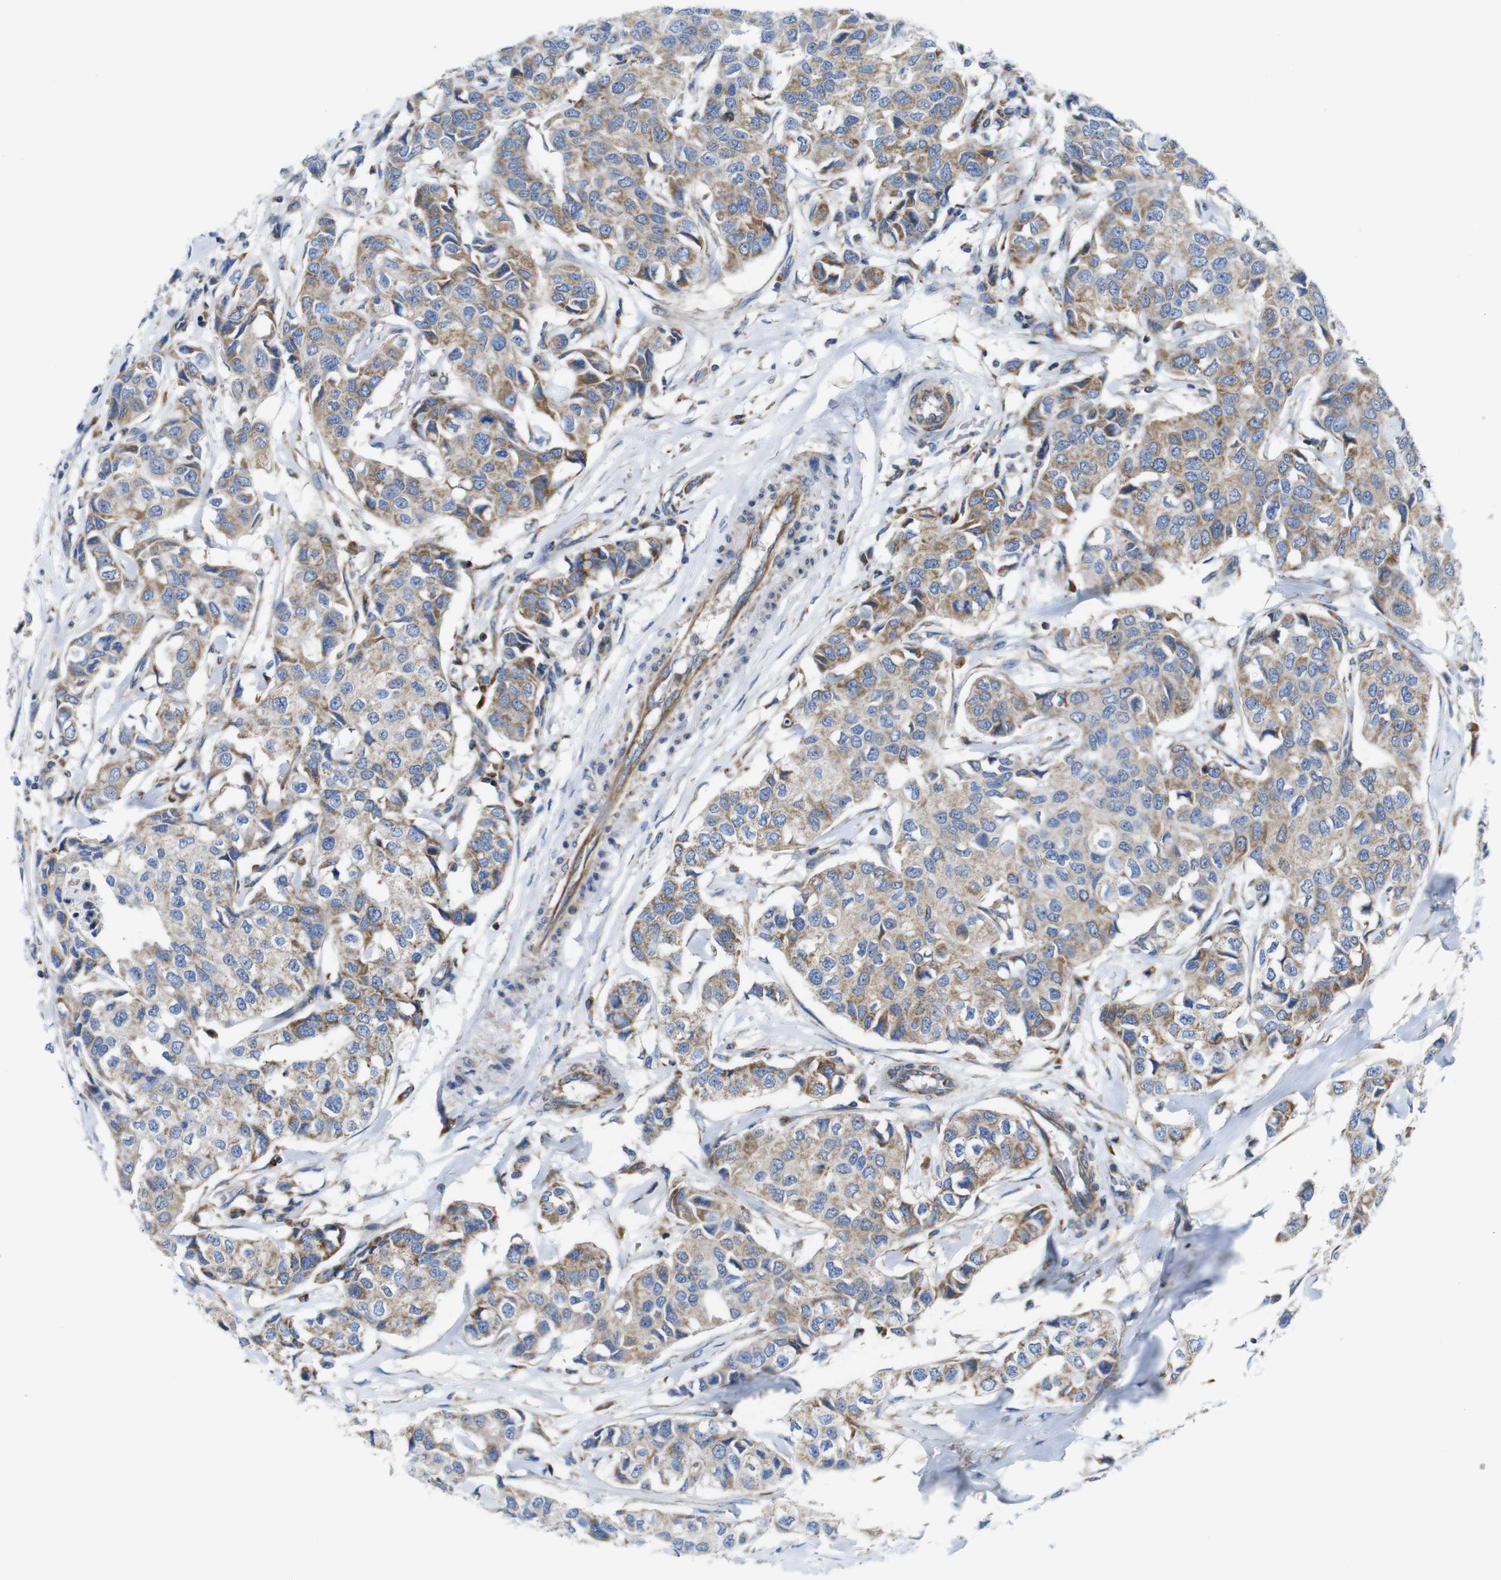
{"staining": {"intensity": "moderate", "quantity": ">75%", "location": "cytoplasmic/membranous"}, "tissue": "breast cancer", "cell_type": "Tumor cells", "image_type": "cancer", "snomed": [{"axis": "morphology", "description": "Duct carcinoma"}, {"axis": "topography", "description": "Breast"}], "caption": "Brown immunohistochemical staining in human breast cancer exhibits moderate cytoplasmic/membranous staining in approximately >75% of tumor cells.", "gene": "PDCD1LG2", "patient": {"sex": "female", "age": 80}}